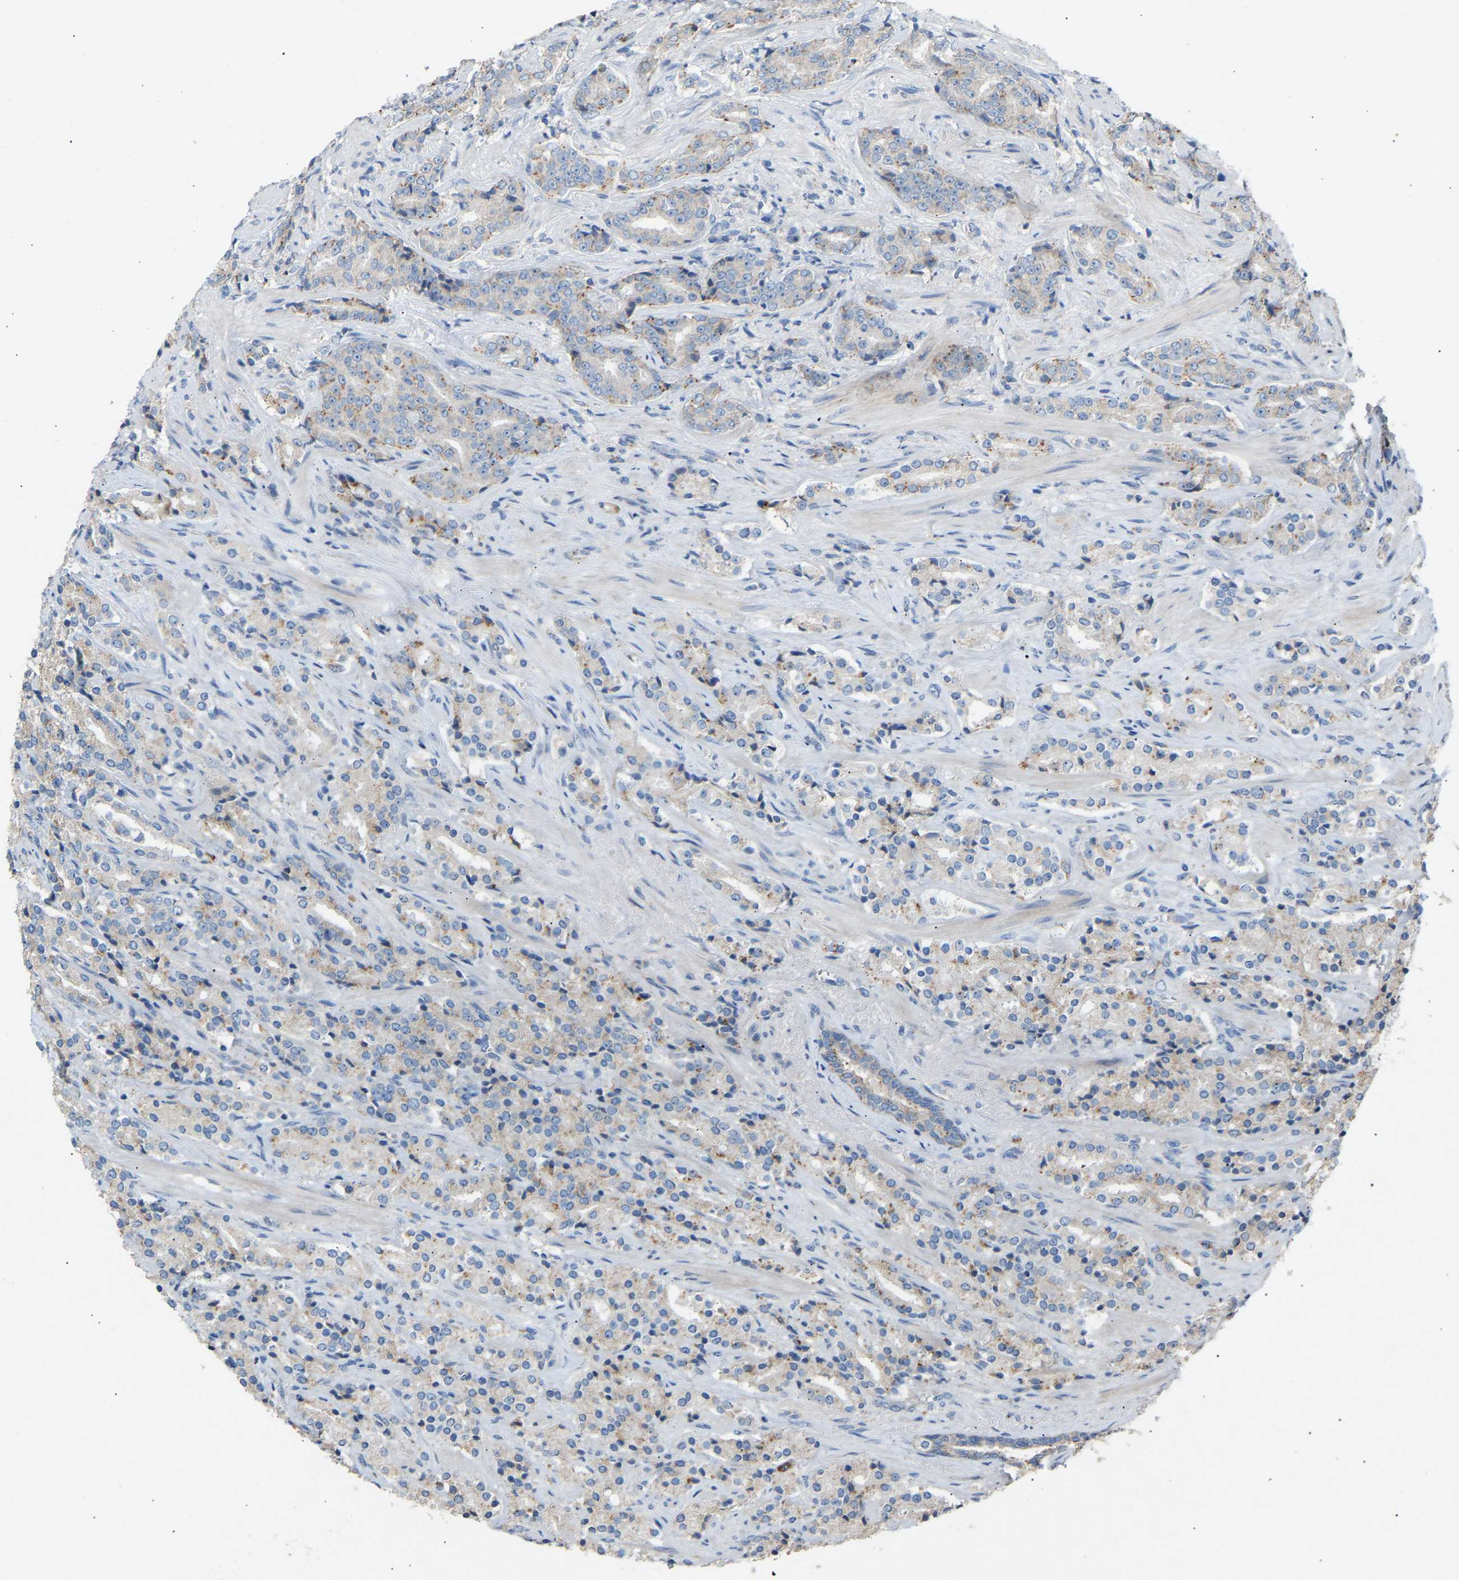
{"staining": {"intensity": "weak", "quantity": "<25%", "location": "cytoplasmic/membranous"}, "tissue": "prostate cancer", "cell_type": "Tumor cells", "image_type": "cancer", "snomed": [{"axis": "morphology", "description": "Adenocarcinoma, High grade"}, {"axis": "topography", "description": "Prostate"}], "caption": "IHC photomicrograph of adenocarcinoma (high-grade) (prostate) stained for a protein (brown), which demonstrates no expression in tumor cells.", "gene": "RGP1", "patient": {"sex": "male", "age": 71}}